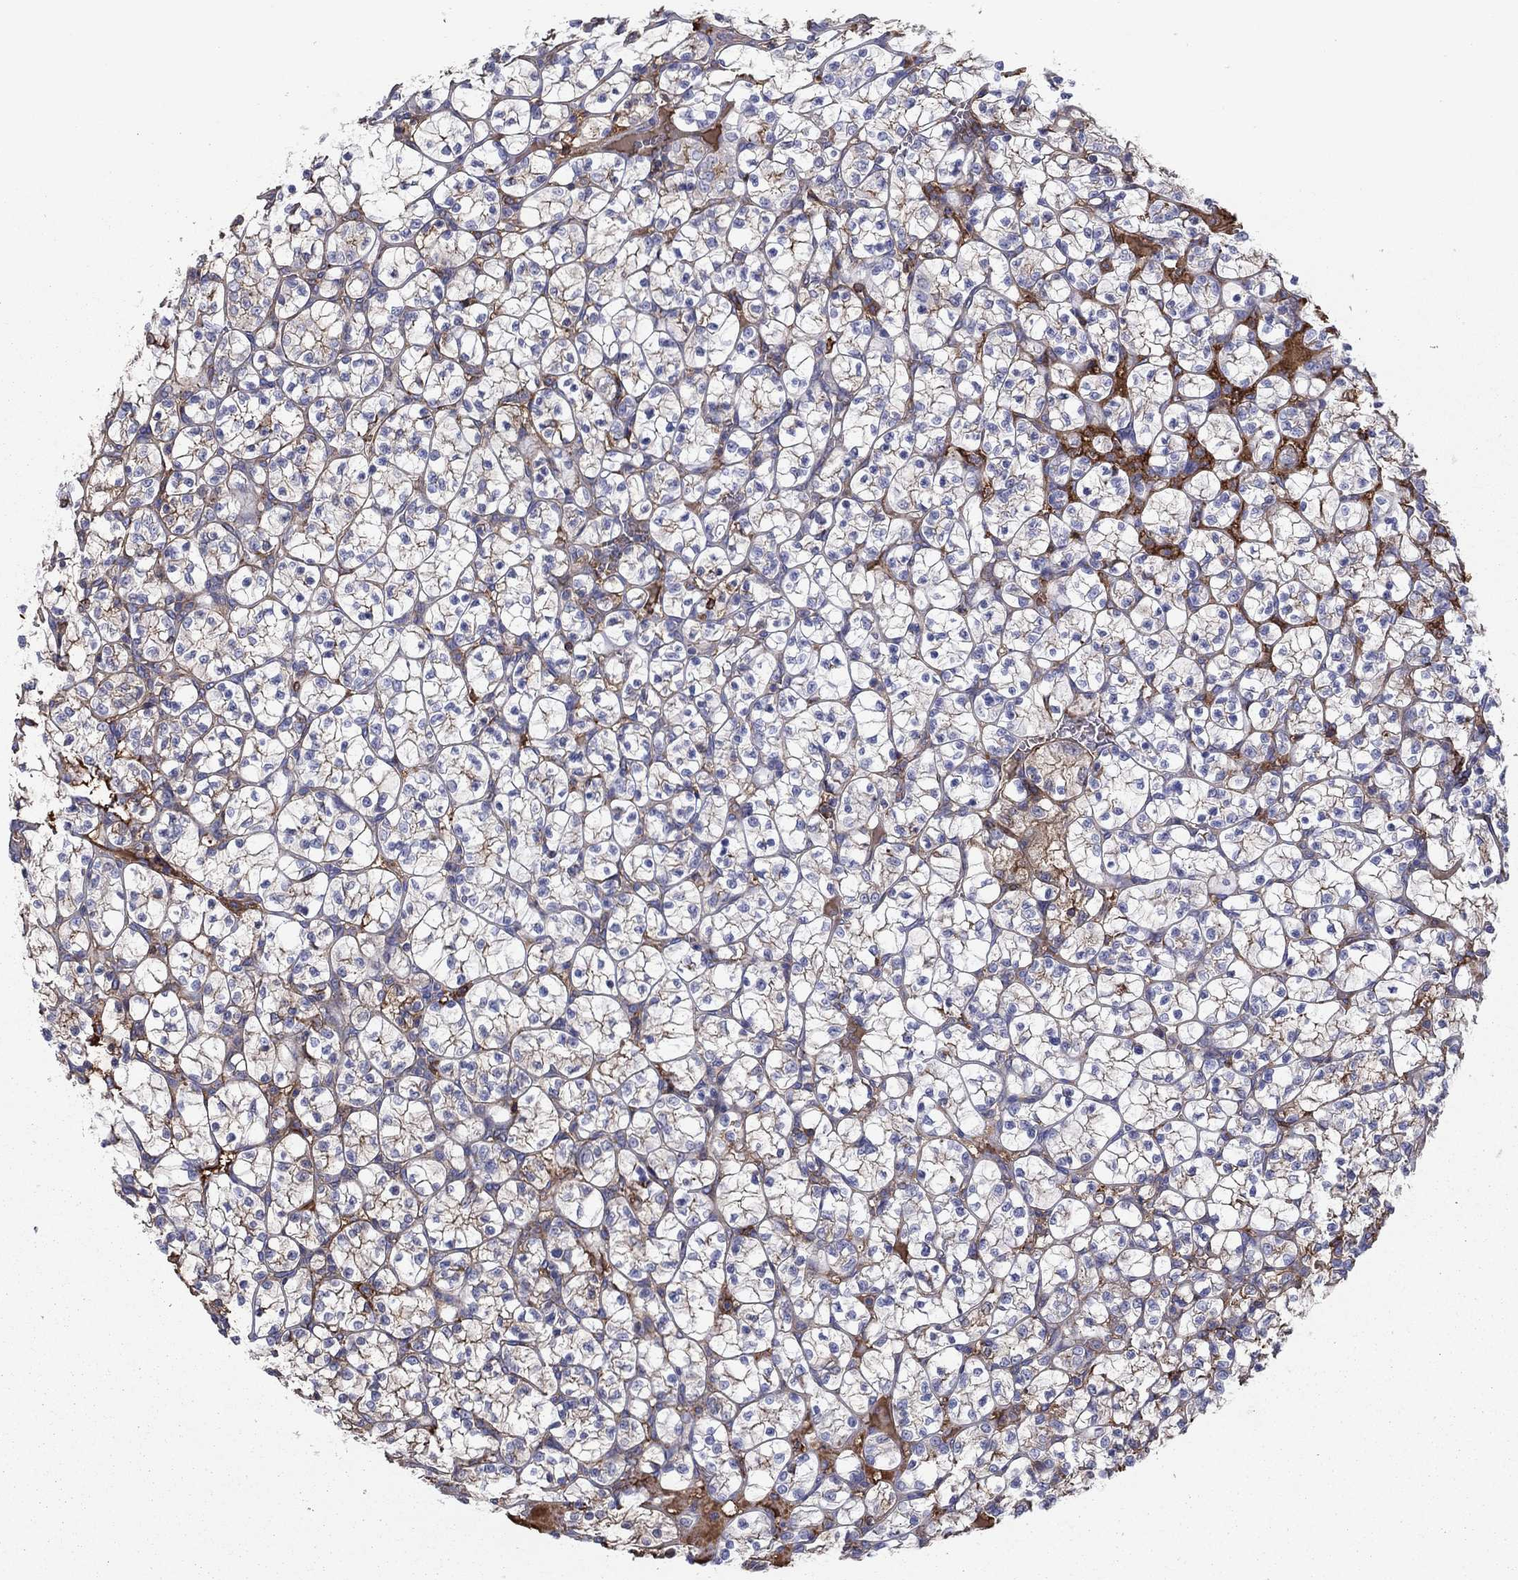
{"staining": {"intensity": "negative", "quantity": "none", "location": "none"}, "tissue": "renal cancer", "cell_type": "Tumor cells", "image_type": "cancer", "snomed": [{"axis": "morphology", "description": "Adenocarcinoma, NOS"}, {"axis": "topography", "description": "Kidney"}], "caption": "Tumor cells are negative for brown protein staining in renal cancer (adenocarcinoma). (DAB immunohistochemistry (IHC), high magnification).", "gene": "HPX", "patient": {"sex": "female", "age": 89}}